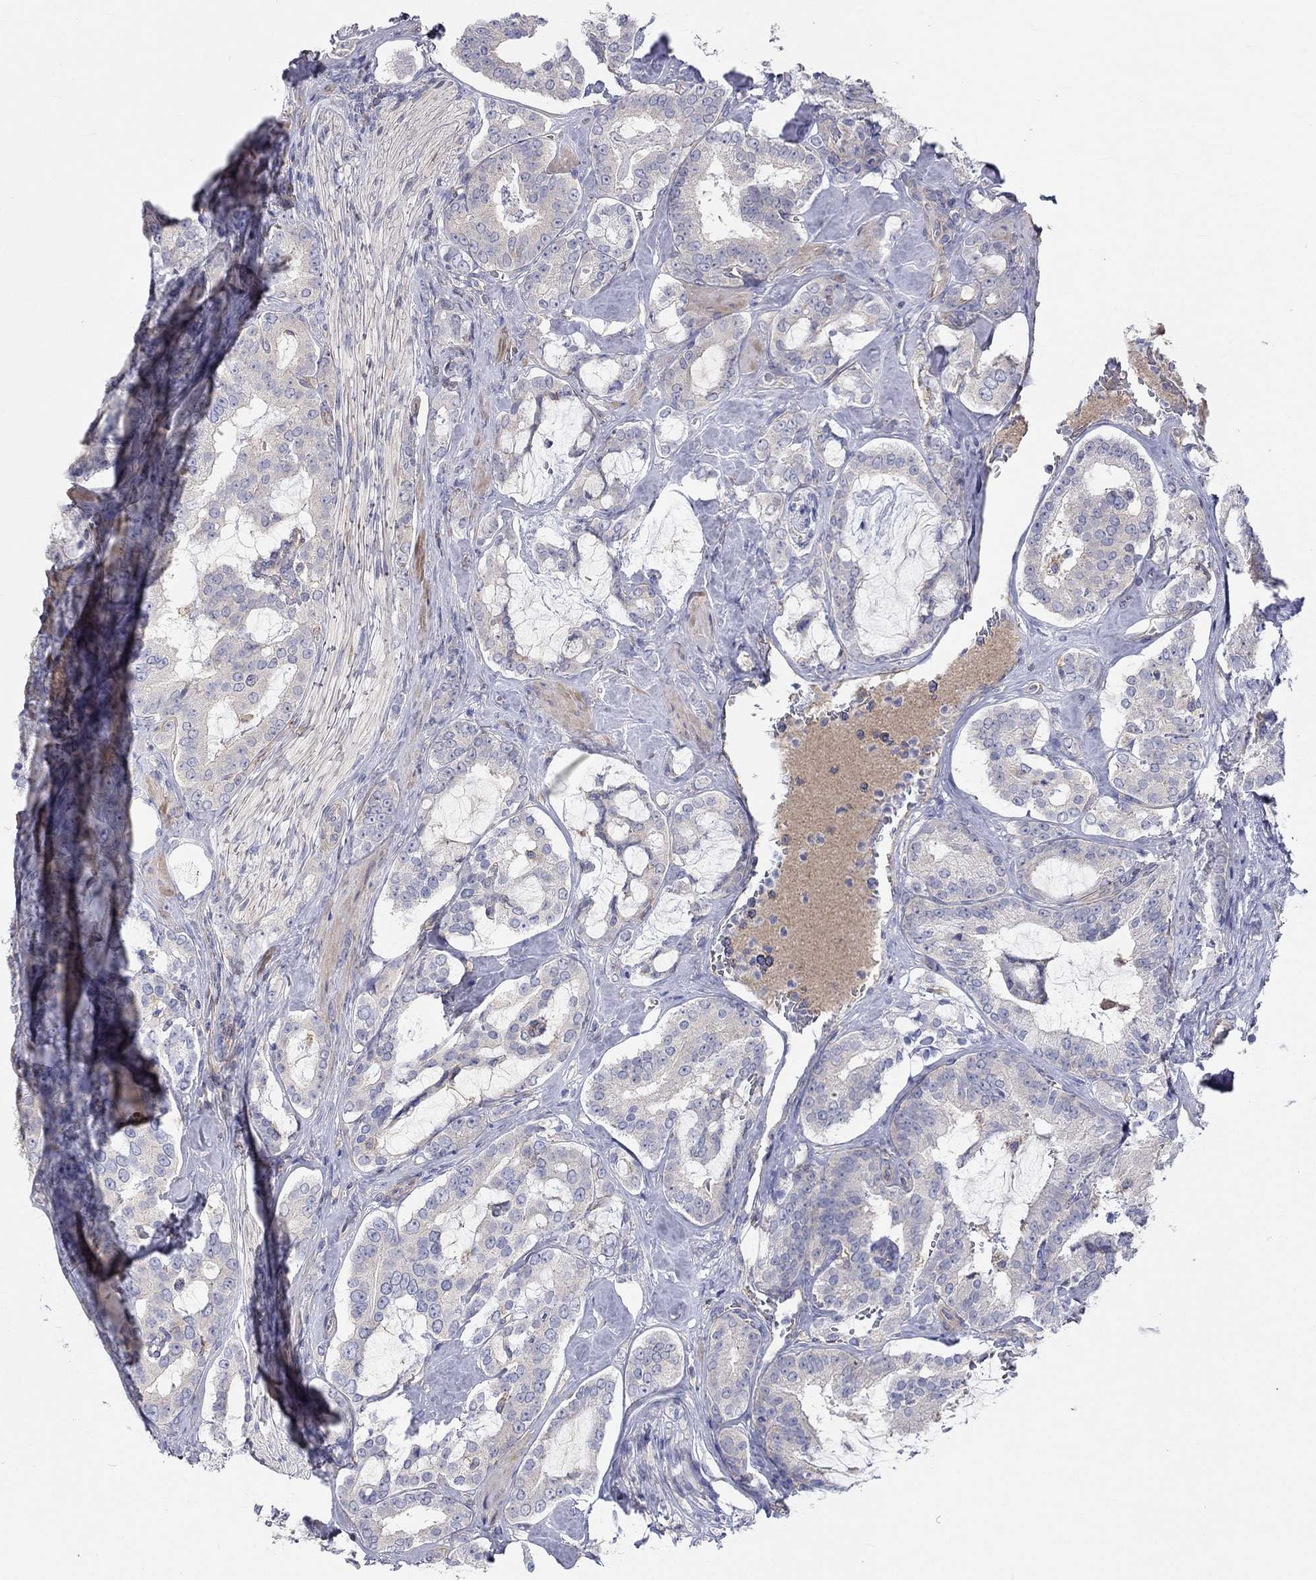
{"staining": {"intensity": "negative", "quantity": "none", "location": "none"}, "tissue": "prostate cancer", "cell_type": "Tumor cells", "image_type": "cancer", "snomed": [{"axis": "morphology", "description": "Adenocarcinoma, NOS"}, {"axis": "topography", "description": "Prostate"}], "caption": "Immunohistochemistry (IHC) of prostate cancer (adenocarcinoma) demonstrates no positivity in tumor cells.", "gene": "PCDHGA10", "patient": {"sex": "male", "age": 67}}